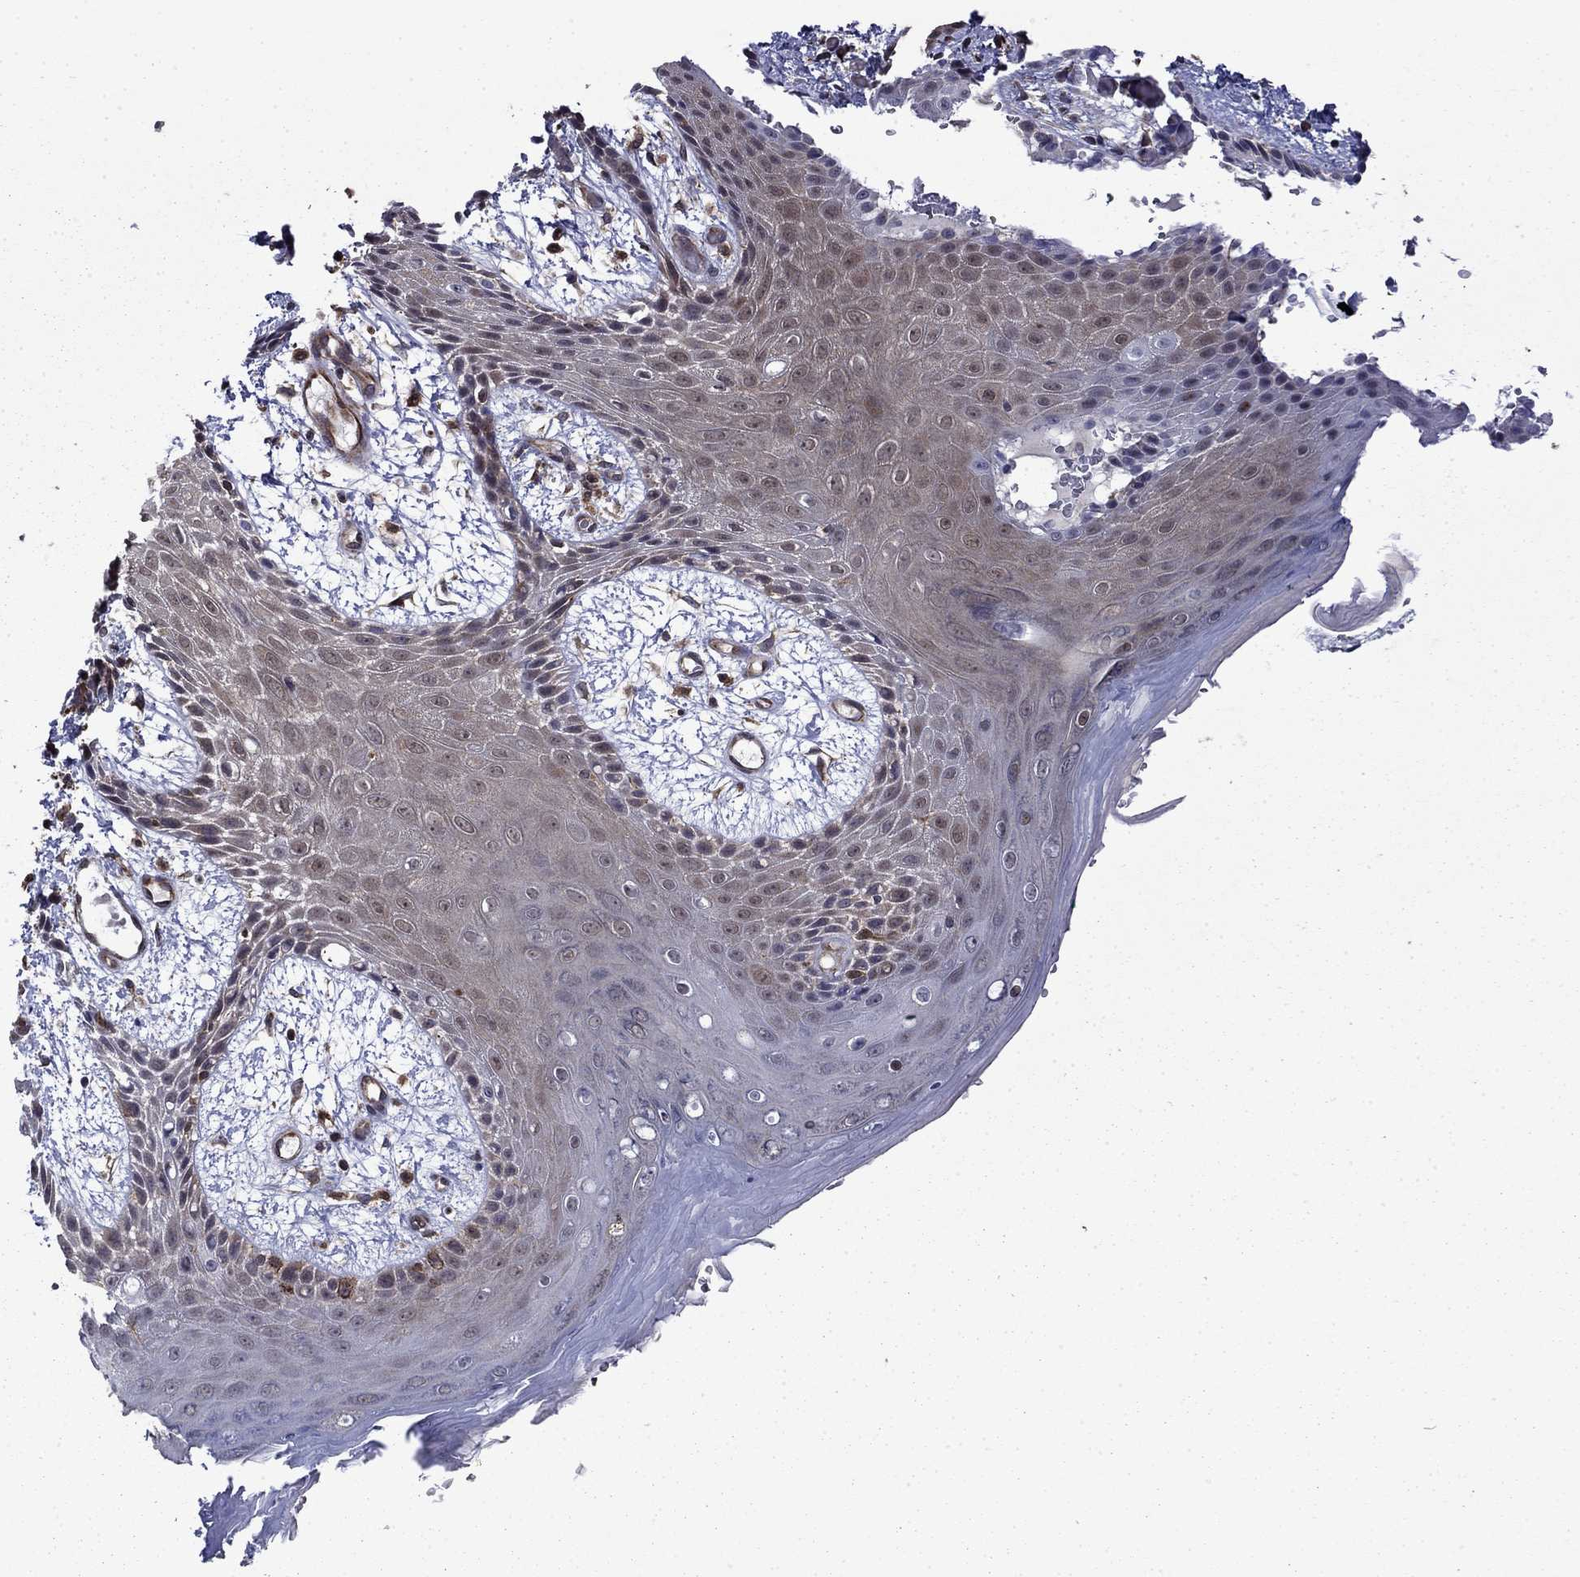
{"staining": {"intensity": "negative", "quantity": "none", "location": "none"}, "tissue": "skin", "cell_type": "Epidermal cells", "image_type": "normal", "snomed": [{"axis": "morphology", "description": "Normal tissue, NOS"}, {"axis": "topography", "description": "Anal"}], "caption": "This is a image of IHC staining of normal skin, which shows no positivity in epidermal cells. Brightfield microscopy of immunohistochemistry (IHC) stained with DAB (brown) and hematoxylin (blue), captured at high magnification.", "gene": "TPMT", "patient": {"sex": "male", "age": 36}}